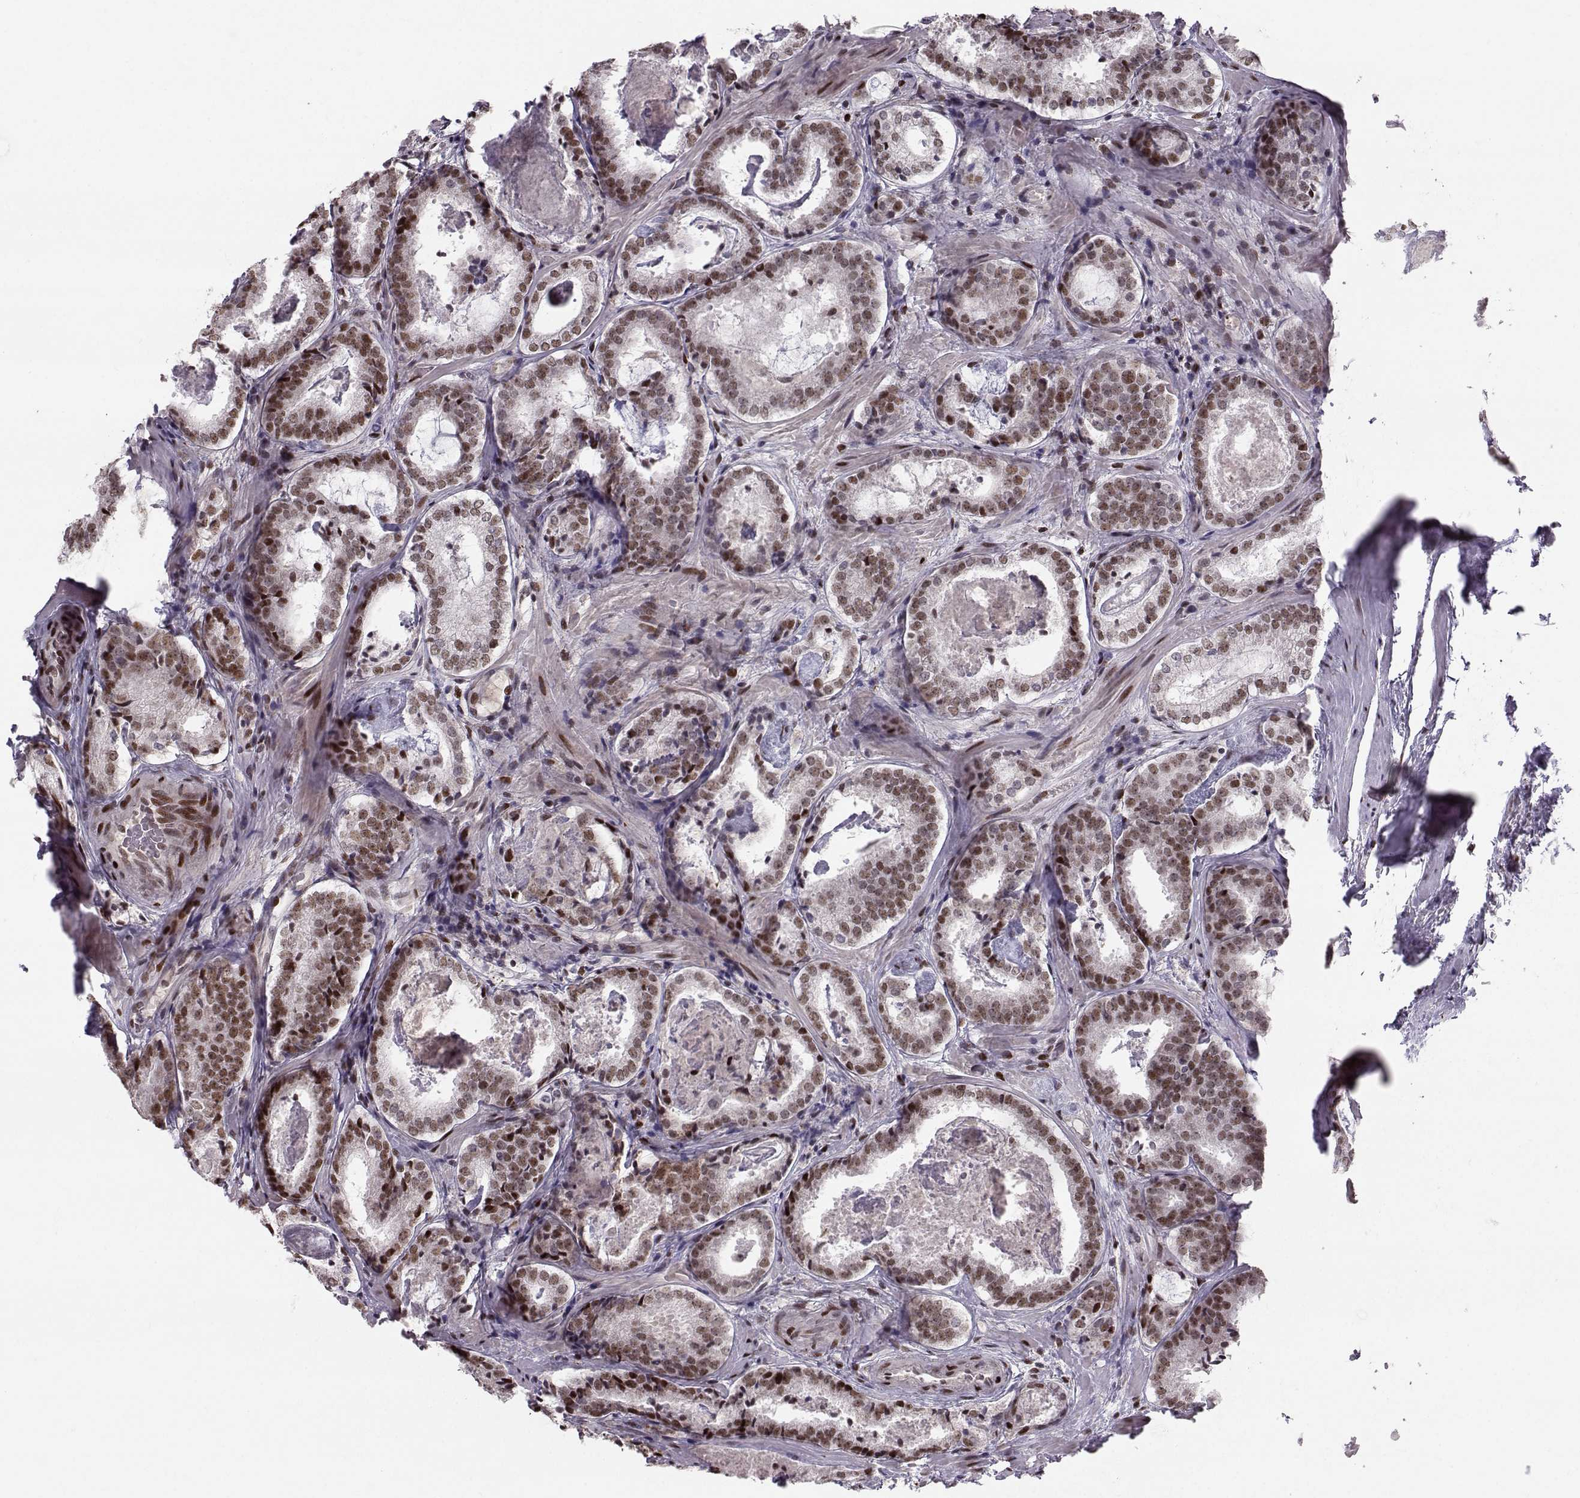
{"staining": {"intensity": "strong", "quantity": "25%-75%", "location": "nuclear"}, "tissue": "prostate cancer", "cell_type": "Tumor cells", "image_type": "cancer", "snomed": [{"axis": "morphology", "description": "Adenocarcinoma, NOS"}, {"axis": "morphology", "description": "Adenocarcinoma, High grade"}, {"axis": "topography", "description": "Prostate"}], "caption": "Immunohistochemistry (IHC) photomicrograph of human prostate cancer (adenocarcinoma) stained for a protein (brown), which reveals high levels of strong nuclear expression in approximately 25%-75% of tumor cells.", "gene": "SNAPC2", "patient": {"sex": "male", "age": 62}}